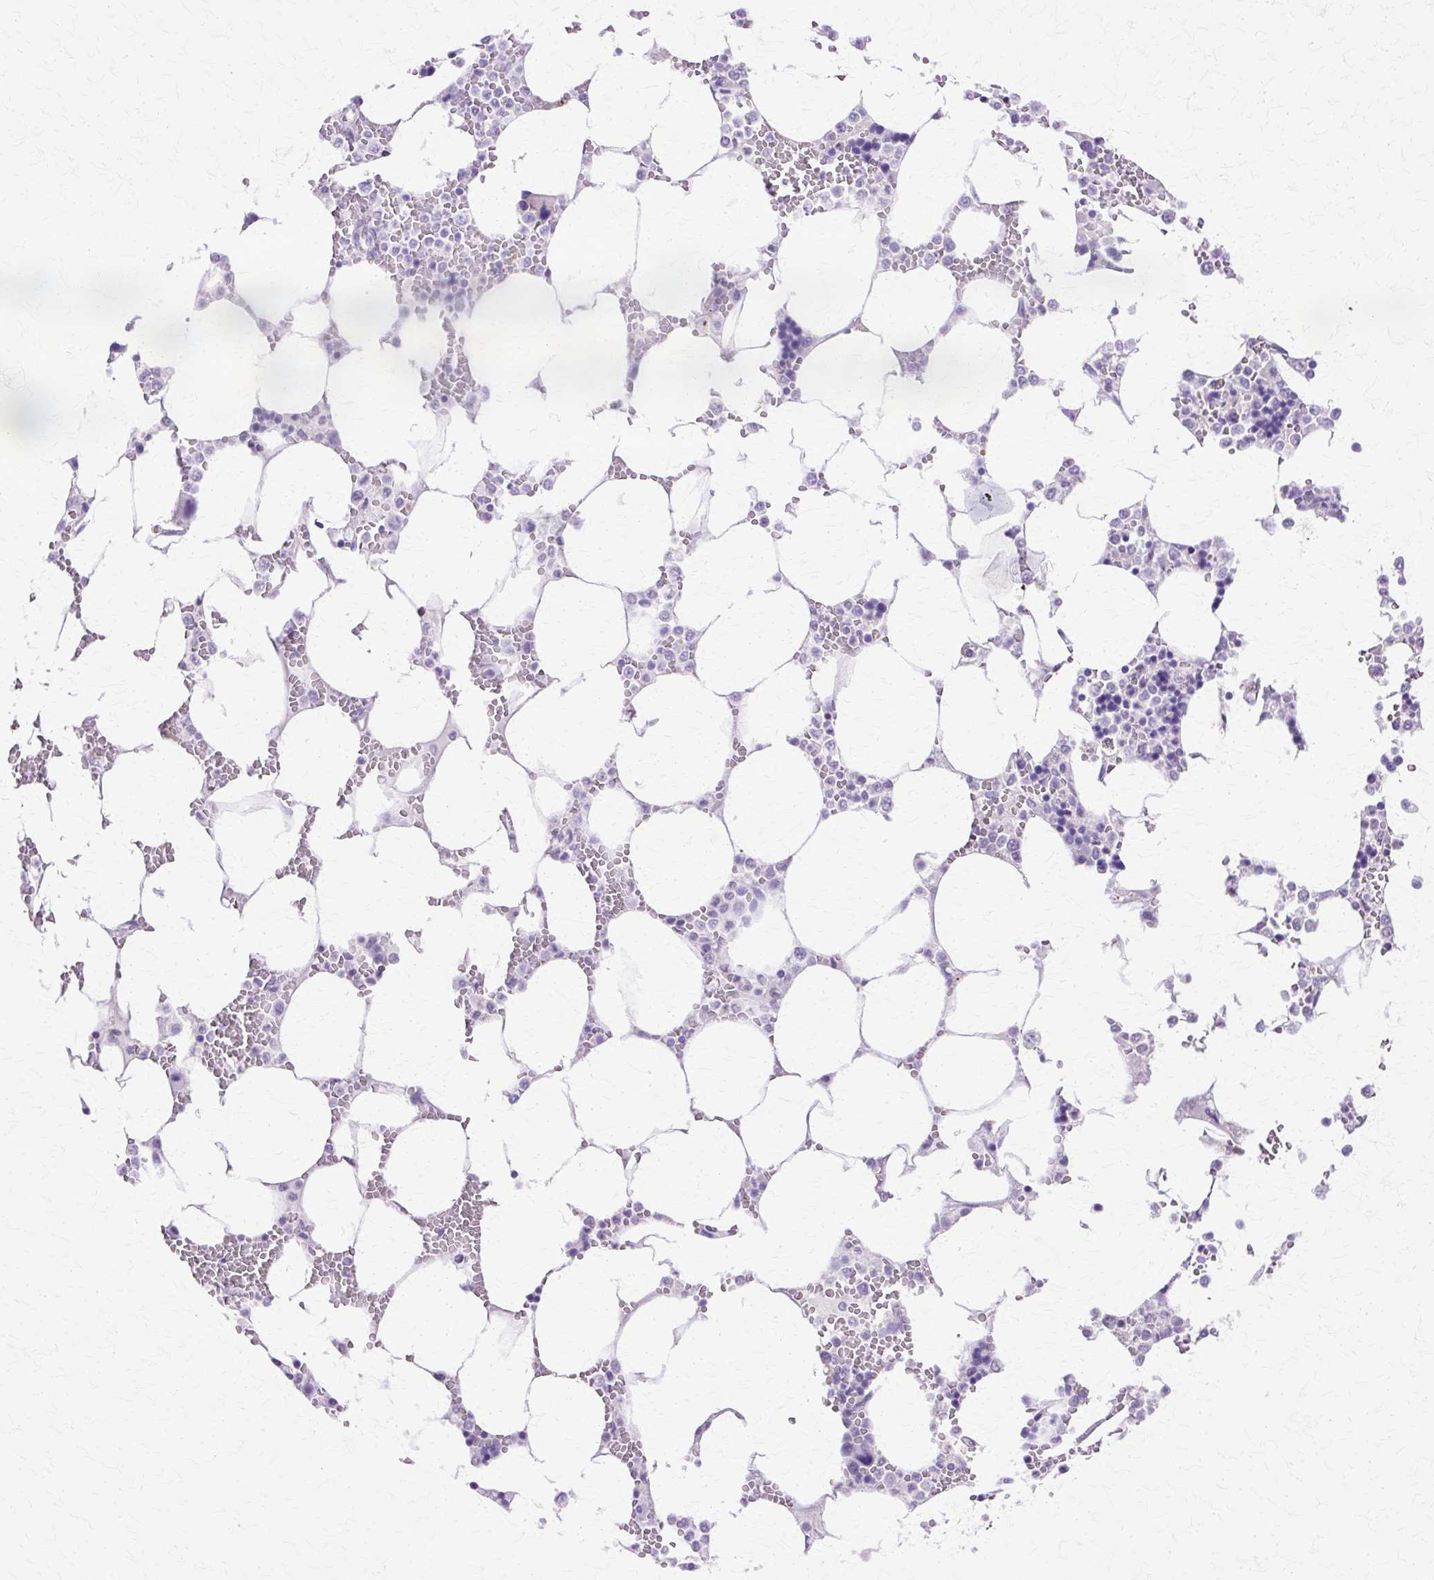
{"staining": {"intensity": "negative", "quantity": "none", "location": "none"}, "tissue": "bone marrow", "cell_type": "Hematopoietic cells", "image_type": "normal", "snomed": [{"axis": "morphology", "description": "Normal tissue, NOS"}, {"axis": "topography", "description": "Bone marrow"}], "caption": "This is an immunohistochemistry (IHC) histopathology image of unremarkable bone marrow. There is no positivity in hematopoietic cells.", "gene": "HSPA1A", "patient": {"sex": "male", "age": 64}}